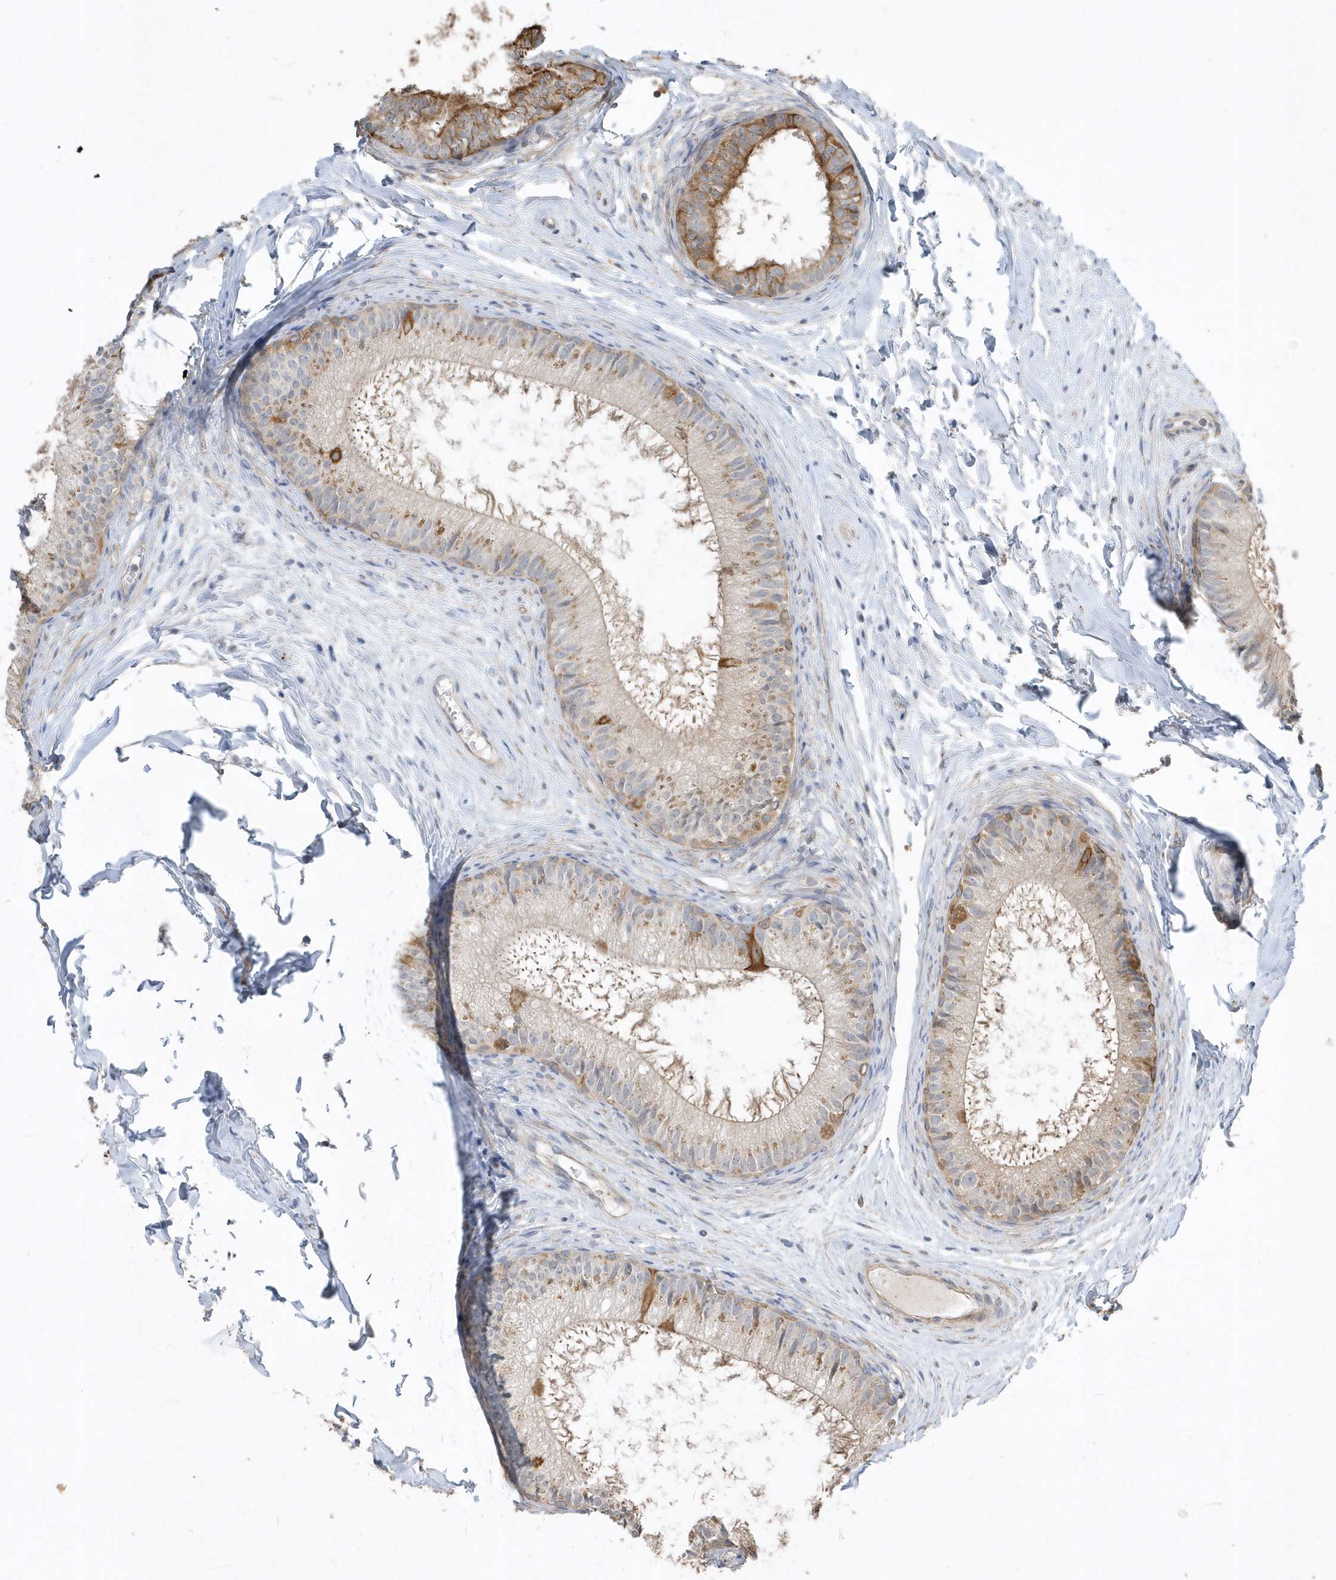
{"staining": {"intensity": "moderate", "quantity": "25%-75%", "location": "cytoplasmic/membranous"}, "tissue": "epididymis", "cell_type": "Glandular cells", "image_type": "normal", "snomed": [{"axis": "morphology", "description": "Normal tissue, NOS"}, {"axis": "topography", "description": "Epididymis"}], "caption": "Epididymis stained for a protein (brown) displays moderate cytoplasmic/membranous positive staining in approximately 25%-75% of glandular cells.", "gene": "SENP8", "patient": {"sex": "male", "age": 34}}